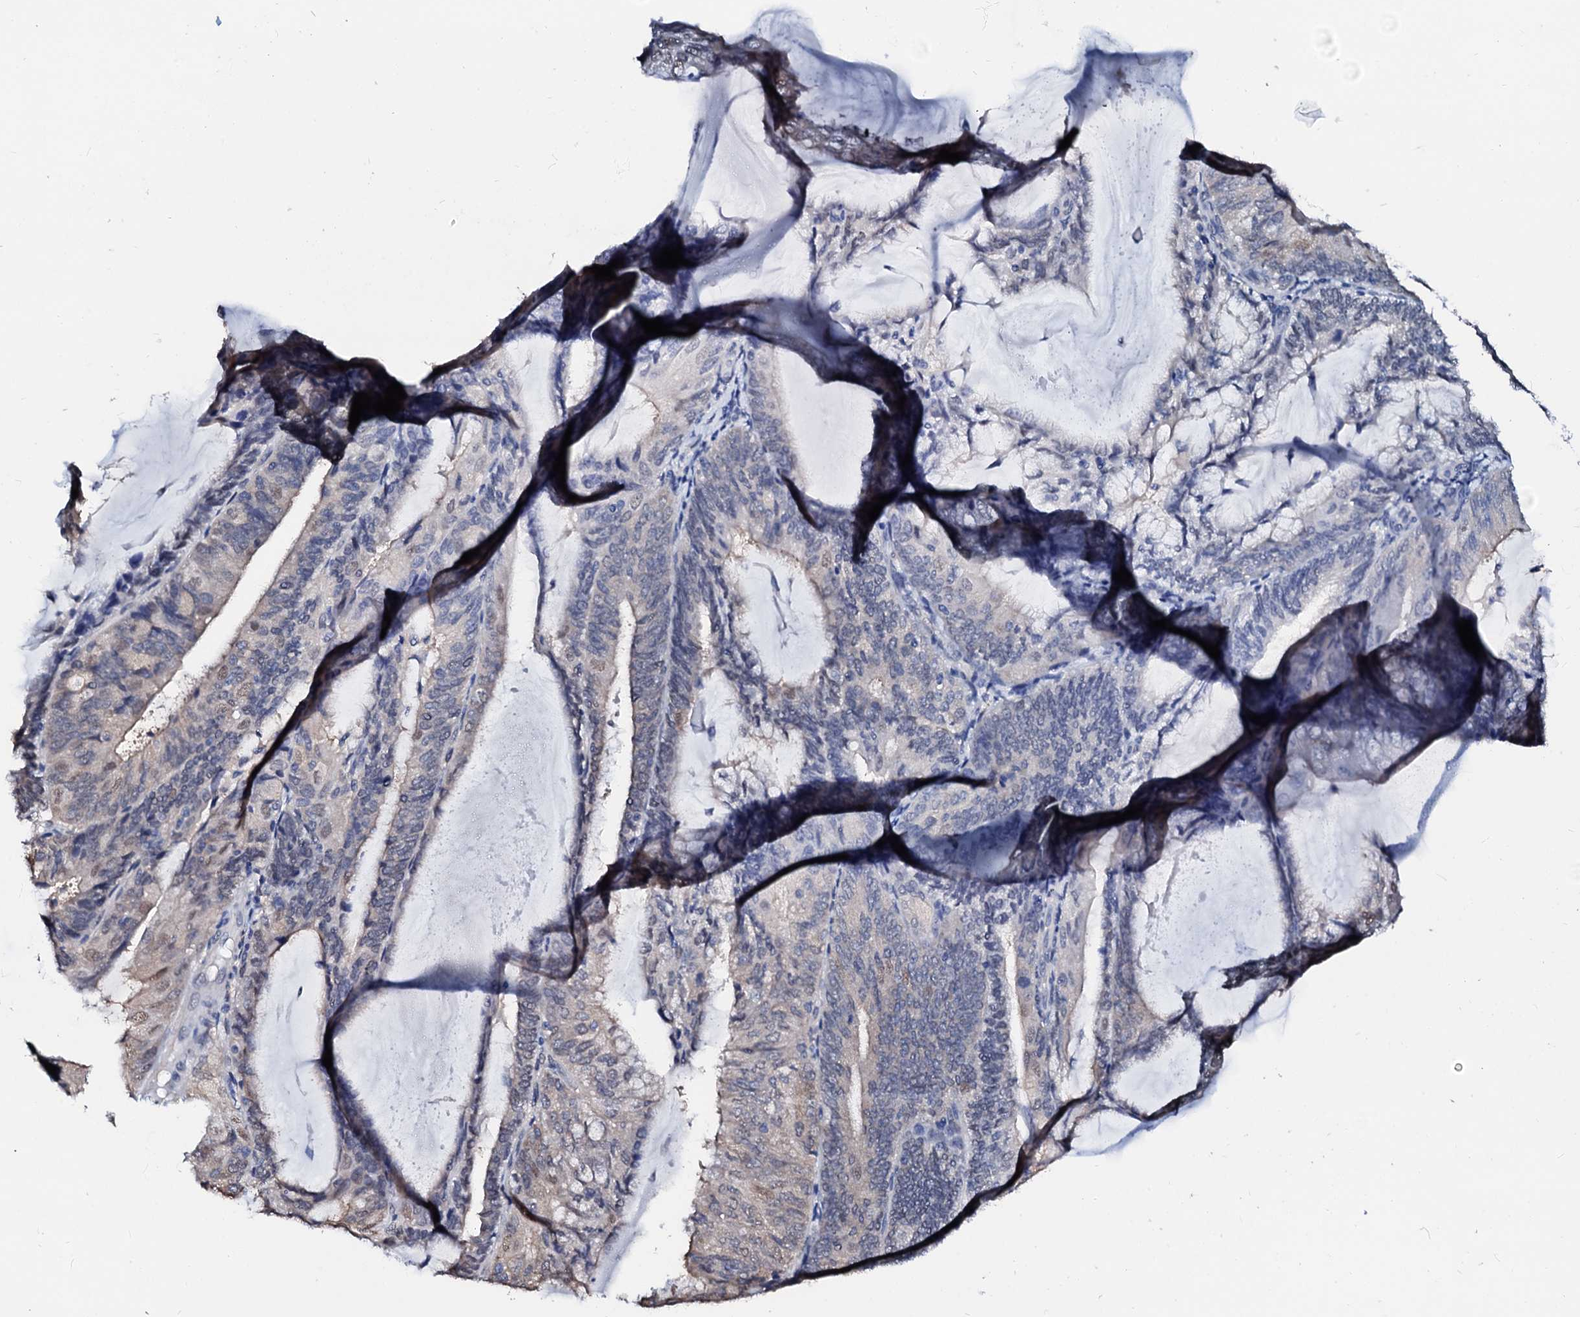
{"staining": {"intensity": "weak", "quantity": "<25%", "location": "nuclear"}, "tissue": "endometrial cancer", "cell_type": "Tumor cells", "image_type": "cancer", "snomed": [{"axis": "morphology", "description": "Adenocarcinoma, NOS"}, {"axis": "topography", "description": "Endometrium"}], "caption": "IHC of adenocarcinoma (endometrial) displays no positivity in tumor cells.", "gene": "CSN2", "patient": {"sex": "female", "age": 81}}